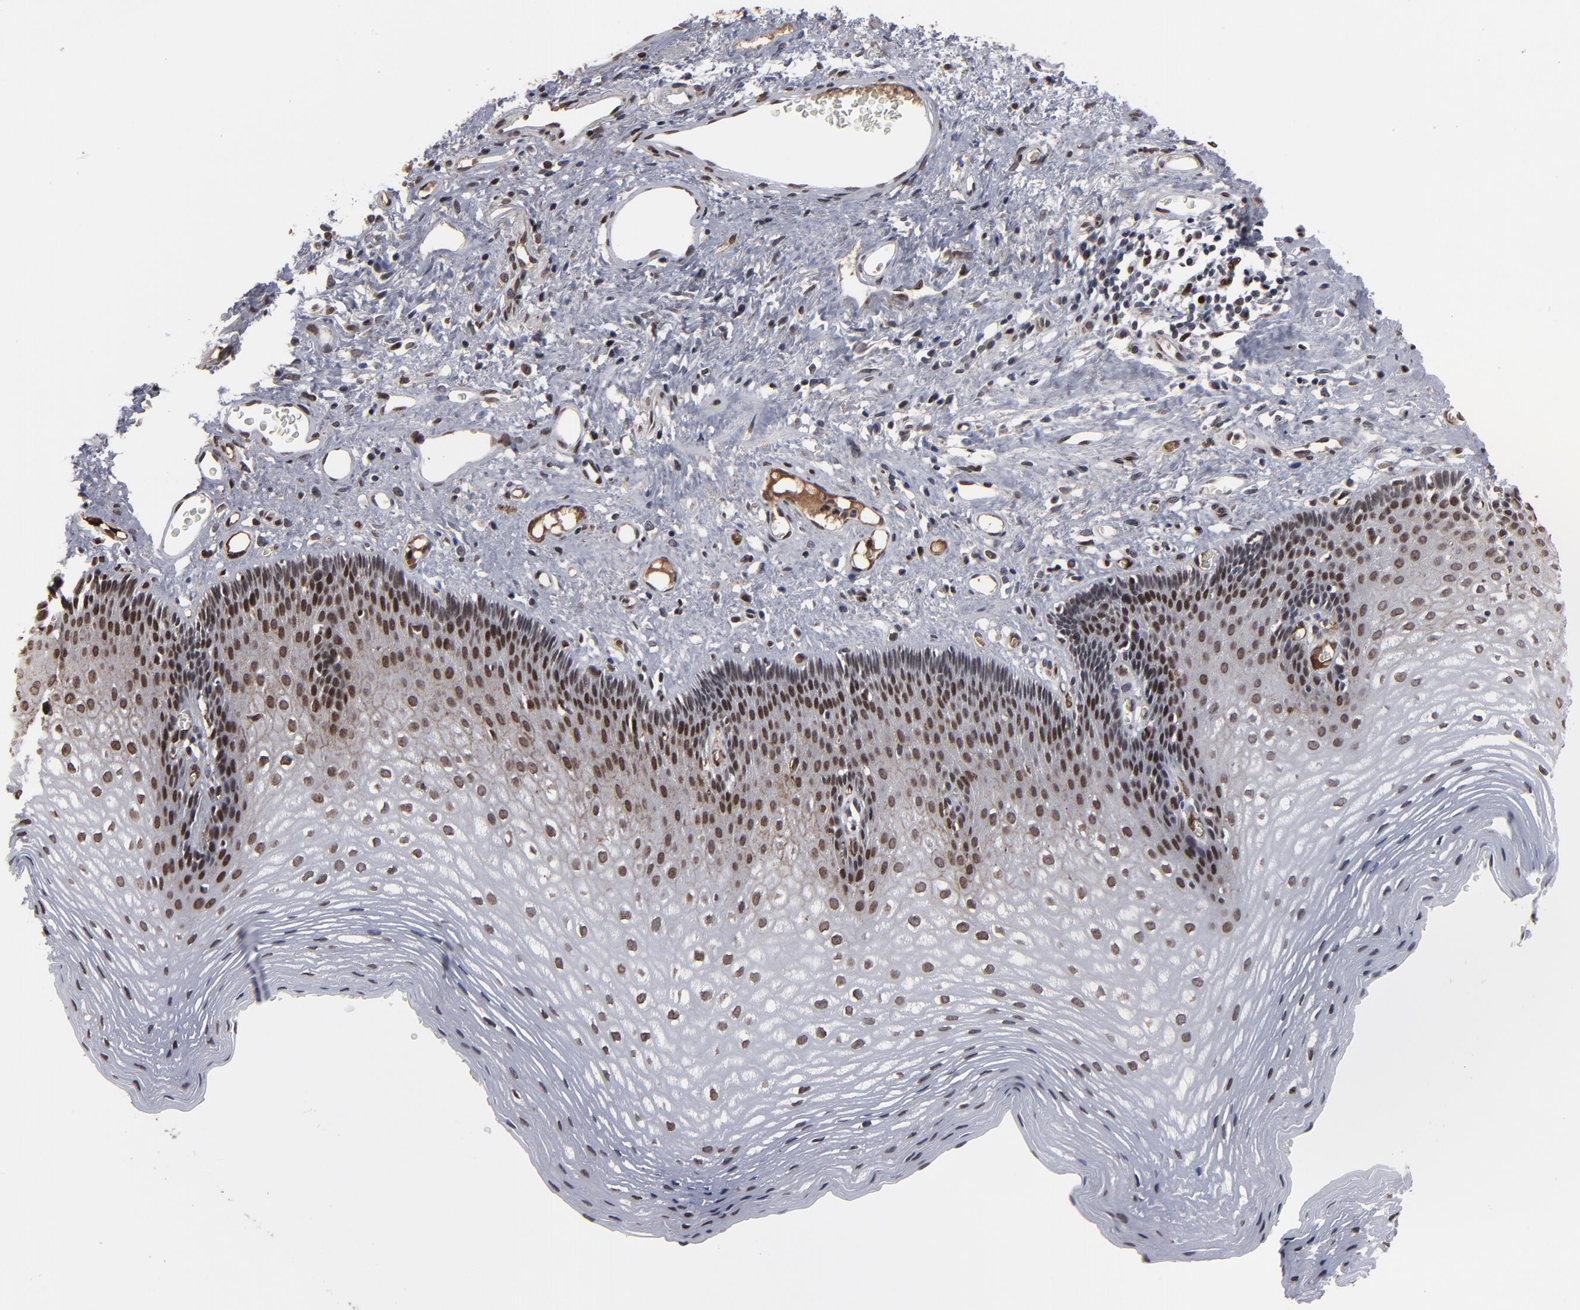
{"staining": {"intensity": "moderate", "quantity": "25%-75%", "location": "cytoplasmic/membranous,nuclear"}, "tissue": "esophagus", "cell_type": "Squamous epithelial cells", "image_type": "normal", "snomed": [{"axis": "morphology", "description": "Normal tissue, NOS"}, {"axis": "topography", "description": "Esophagus"}], "caption": "Brown immunohistochemical staining in unremarkable human esophagus shows moderate cytoplasmic/membranous,nuclear staining in about 25%-75% of squamous epithelial cells. Using DAB (brown) and hematoxylin (blue) stains, captured at high magnification using brightfield microscopy.", "gene": "BAZ1A", "patient": {"sex": "female", "age": 70}}